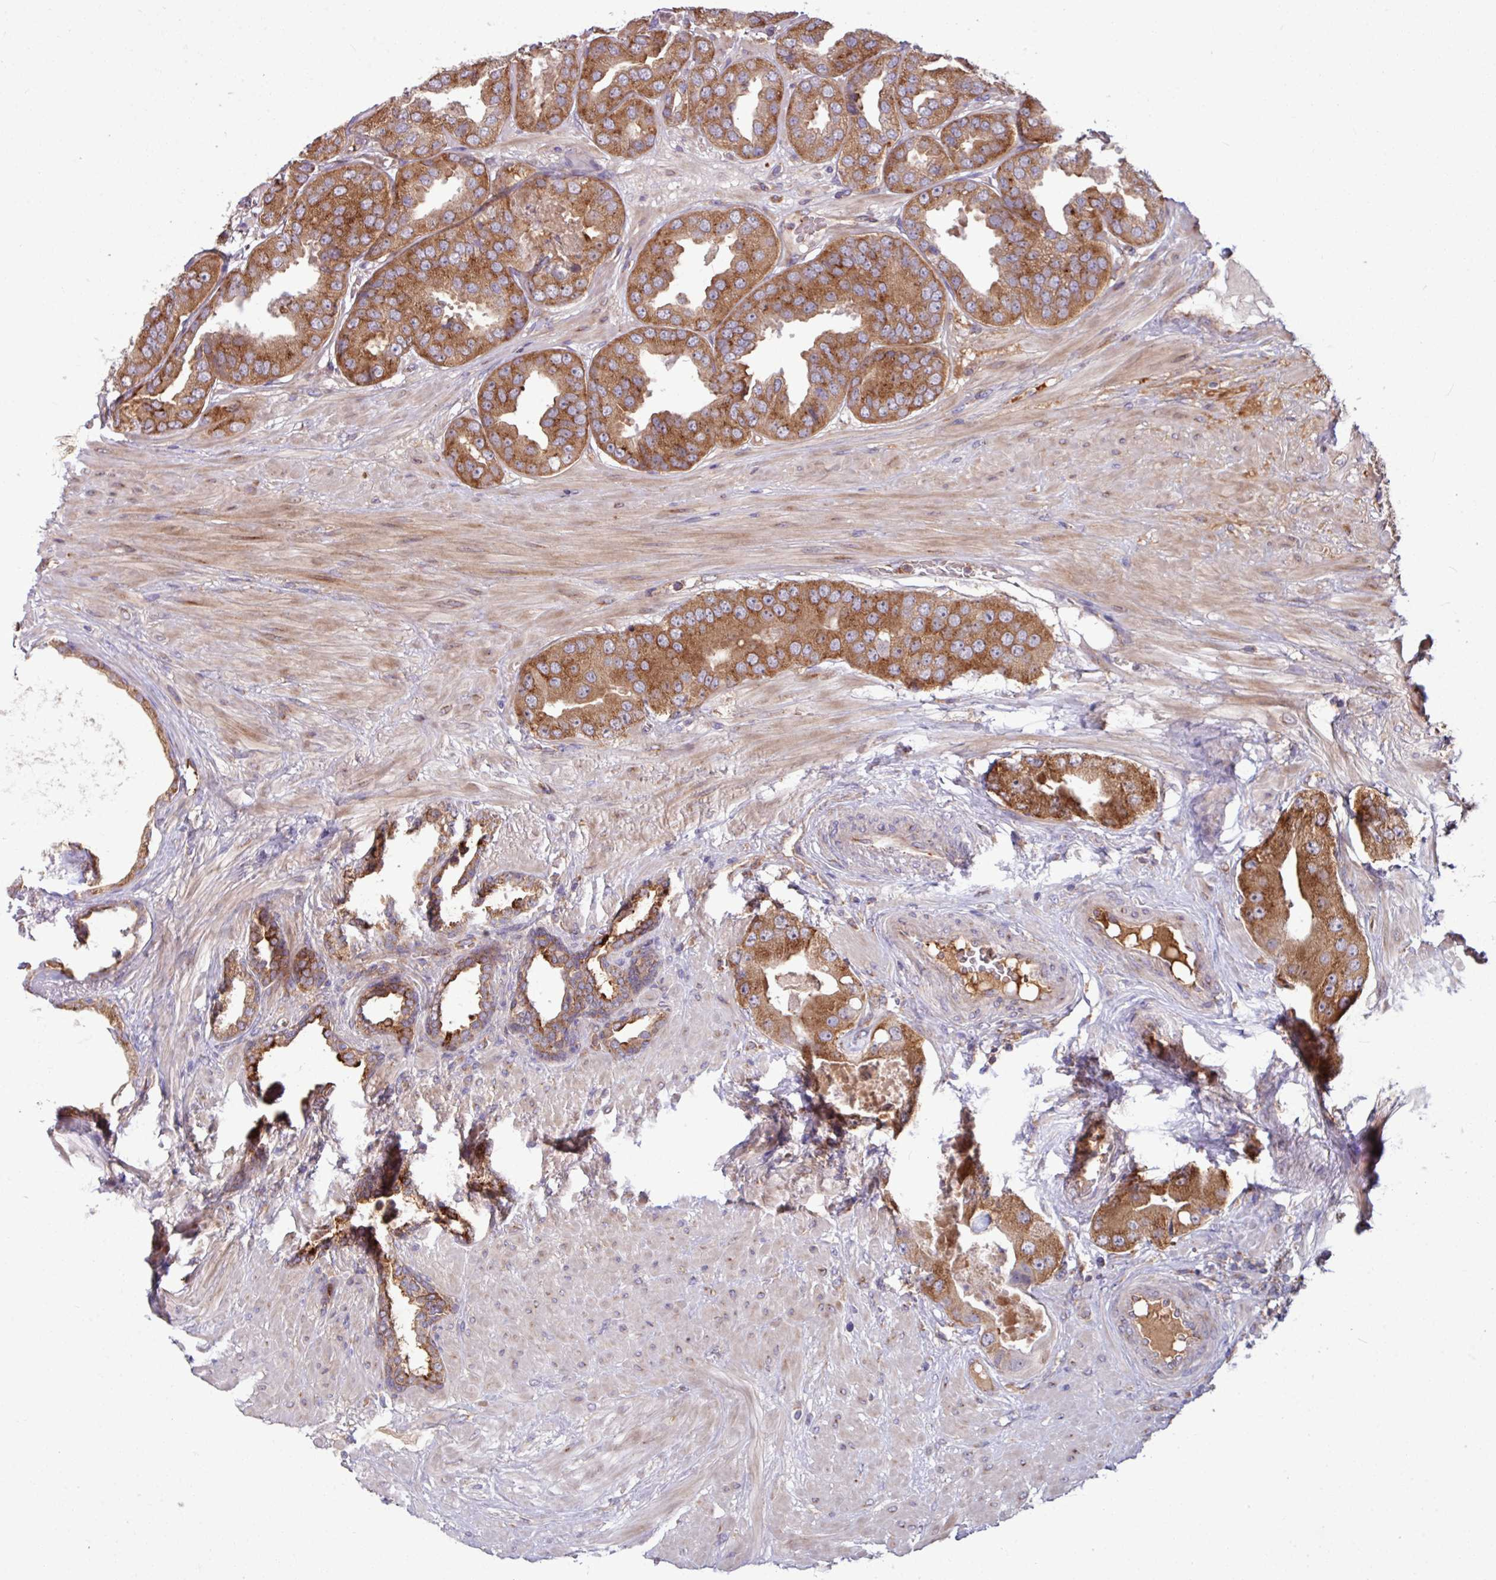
{"staining": {"intensity": "moderate", "quantity": ">75%", "location": "cytoplasmic/membranous"}, "tissue": "prostate cancer", "cell_type": "Tumor cells", "image_type": "cancer", "snomed": [{"axis": "morphology", "description": "Adenocarcinoma, High grade"}, {"axis": "topography", "description": "Prostate"}], "caption": "About >75% of tumor cells in prostate cancer exhibit moderate cytoplasmic/membranous protein positivity as visualized by brown immunohistochemical staining.", "gene": "LSM12", "patient": {"sex": "male", "age": 63}}